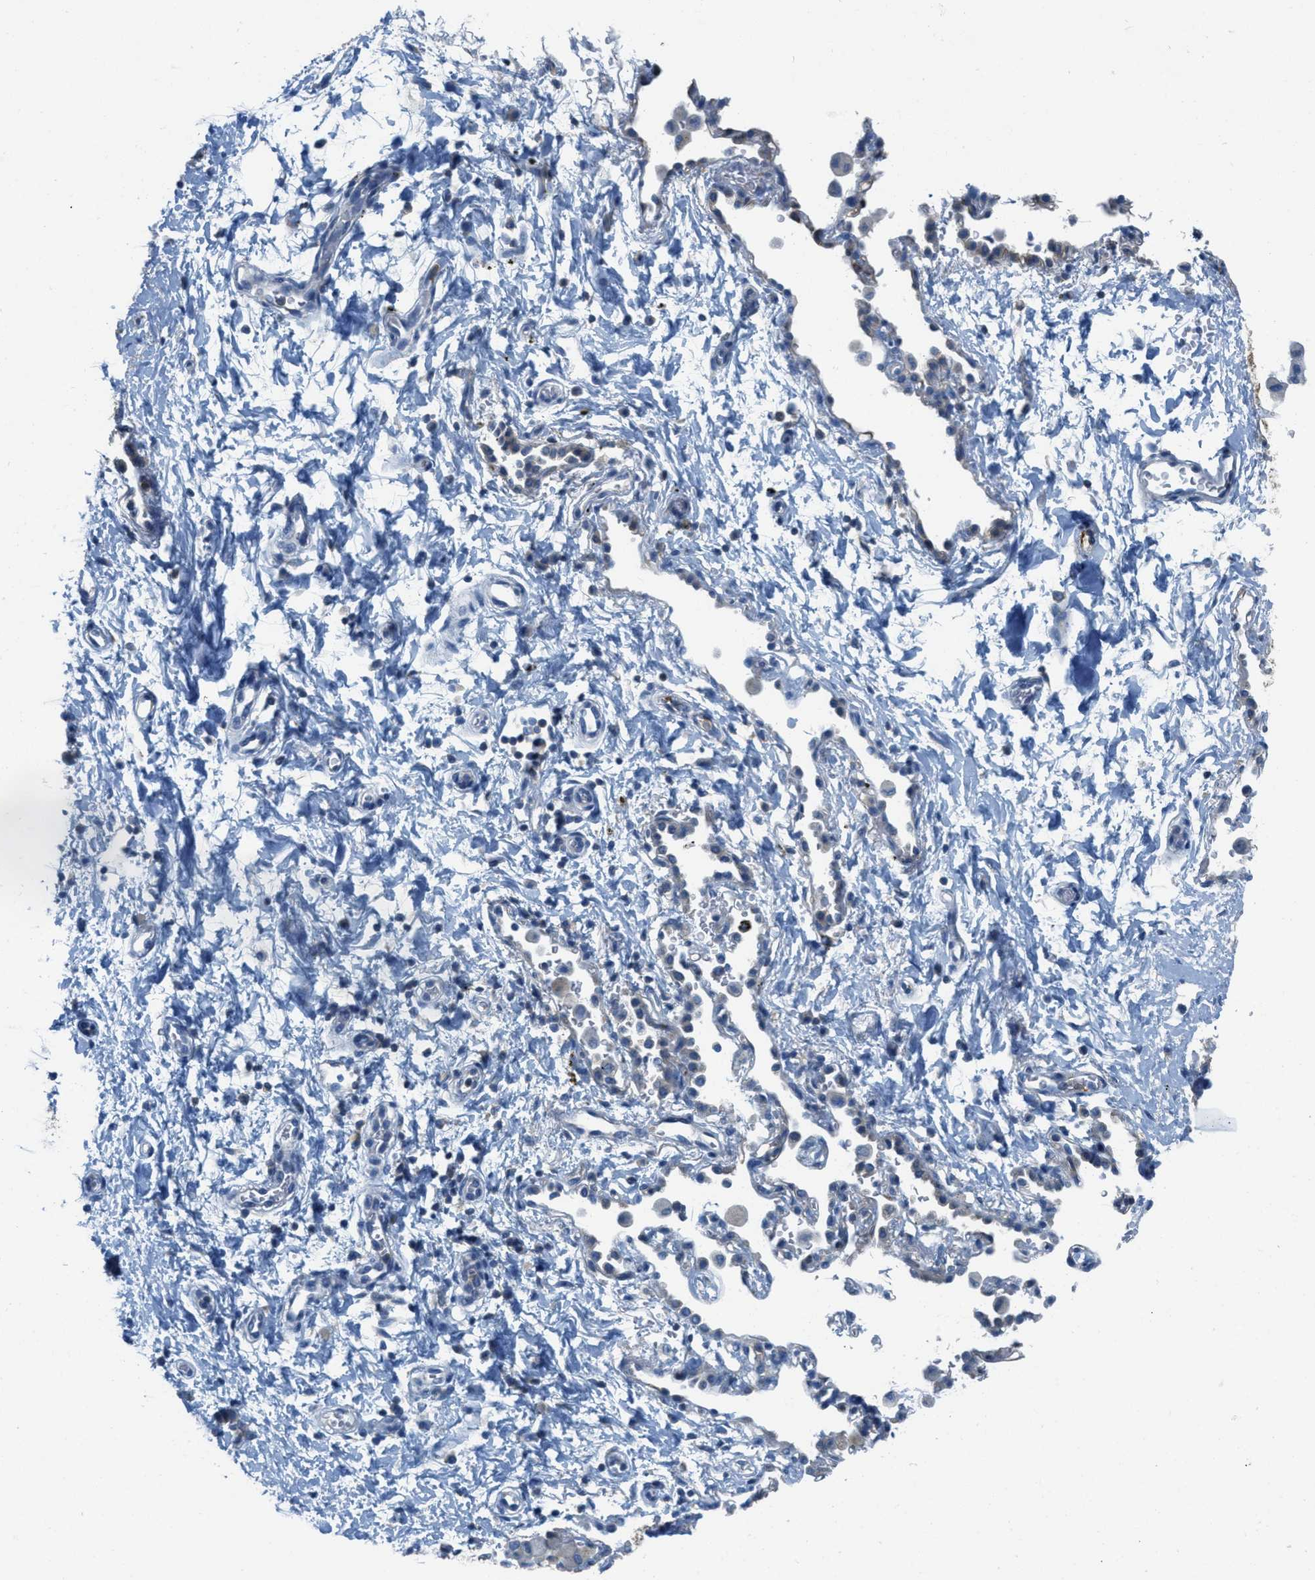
{"staining": {"intensity": "negative", "quantity": "none", "location": "none"}, "tissue": "adipose tissue", "cell_type": "Adipocytes", "image_type": "normal", "snomed": [{"axis": "morphology", "description": "Normal tissue, NOS"}, {"axis": "topography", "description": "Cartilage tissue"}, {"axis": "topography", "description": "Bronchus"}], "caption": "Adipocytes are negative for protein expression in unremarkable human adipose tissue. Brightfield microscopy of immunohistochemistry (IHC) stained with DAB (3,3'-diaminobenzidine) (brown) and hematoxylin (blue), captured at high magnification.", "gene": "MAPRE2", "patient": {"sex": "female", "age": 53}}